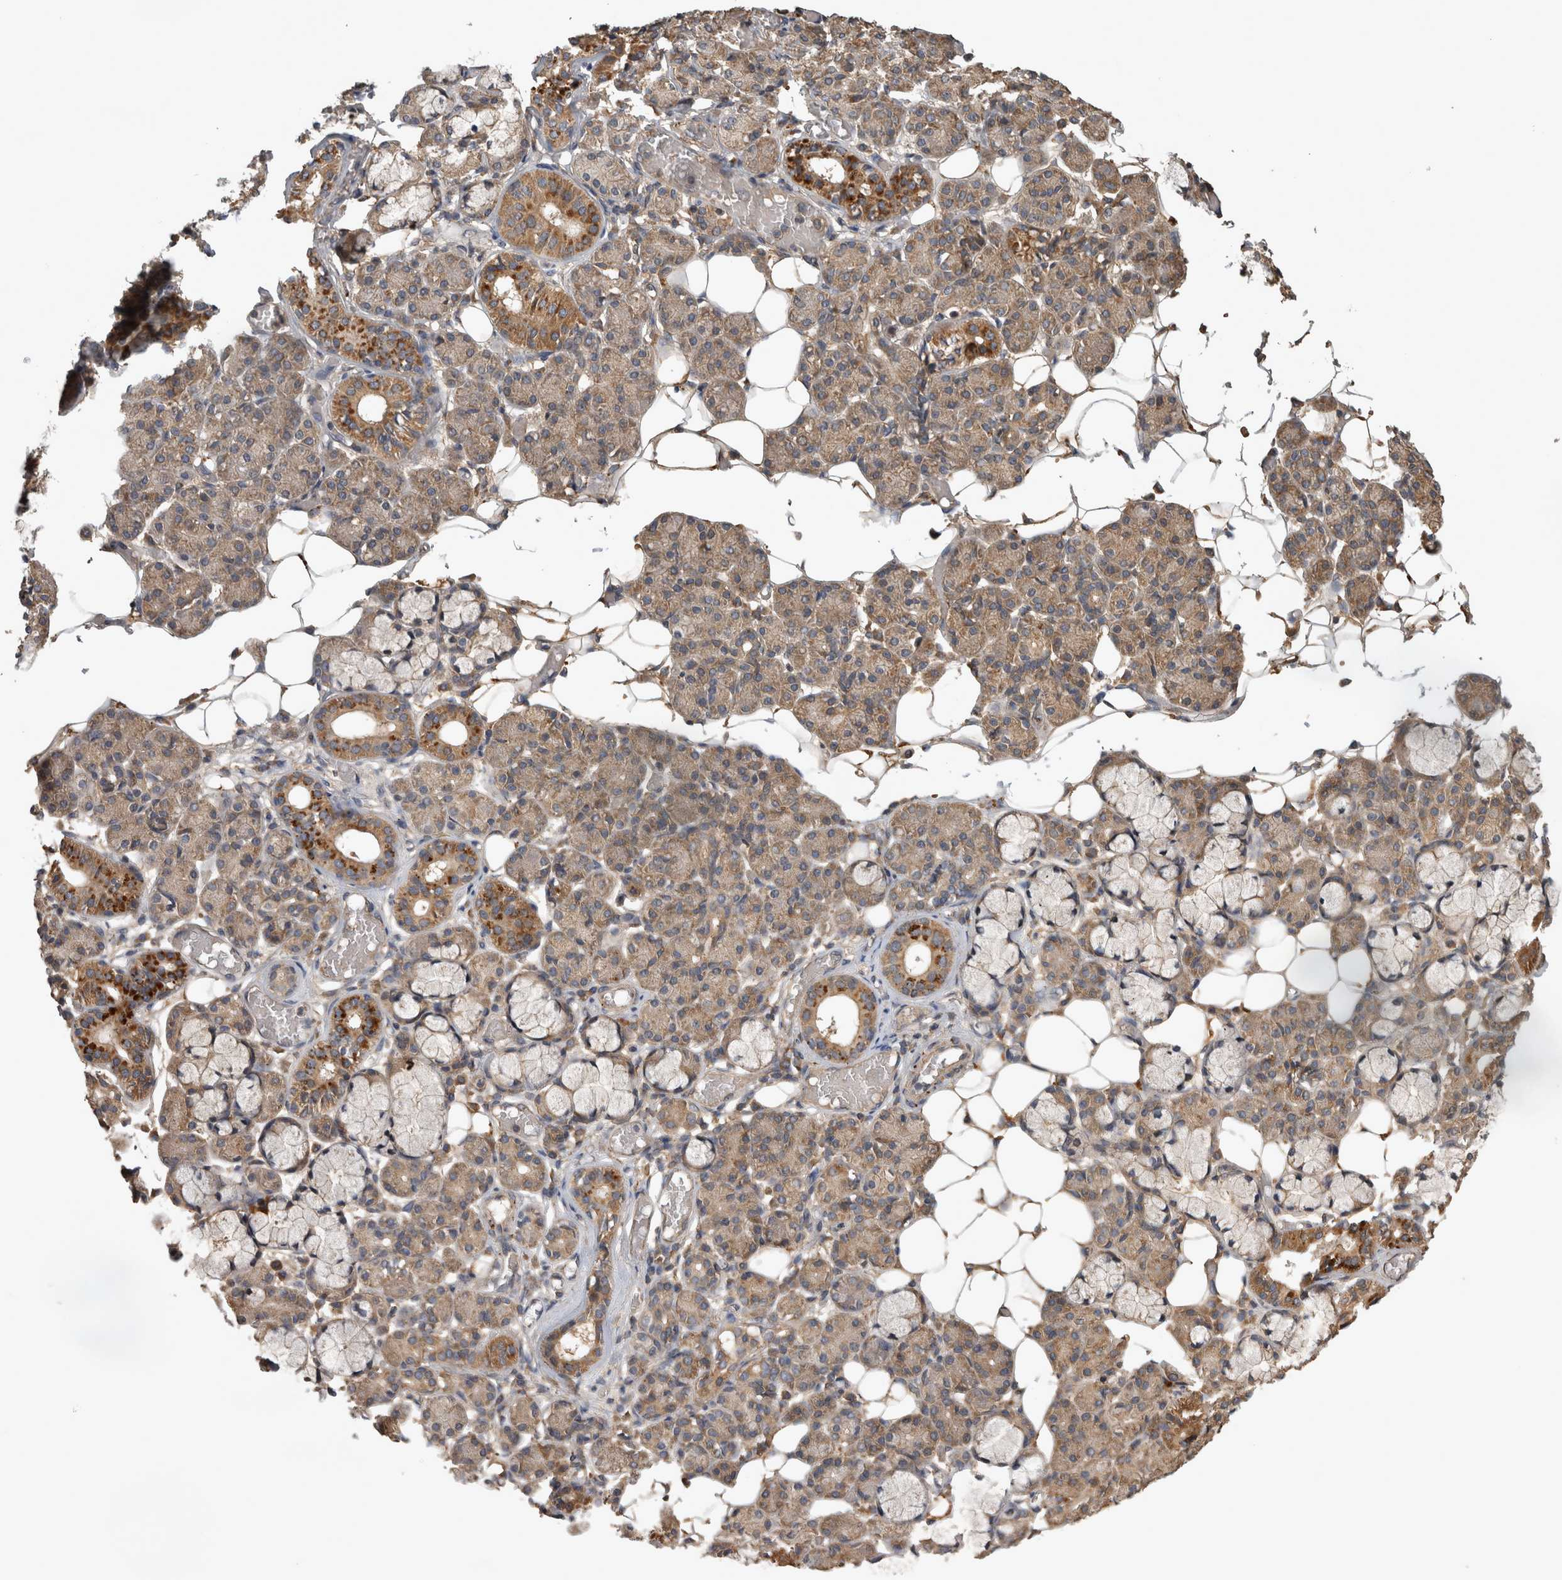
{"staining": {"intensity": "moderate", "quantity": "25%-75%", "location": "cytoplasmic/membranous"}, "tissue": "salivary gland", "cell_type": "Glandular cells", "image_type": "normal", "snomed": [{"axis": "morphology", "description": "Normal tissue, NOS"}, {"axis": "topography", "description": "Salivary gland"}], "caption": "Glandular cells show moderate cytoplasmic/membranous positivity in about 25%-75% of cells in normal salivary gland. (Stains: DAB (3,3'-diaminobenzidine) in brown, nuclei in blue, Microscopy: brightfield microscopy at high magnification).", "gene": "TRMT61B", "patient": {"sex": "male", "age": 63}}